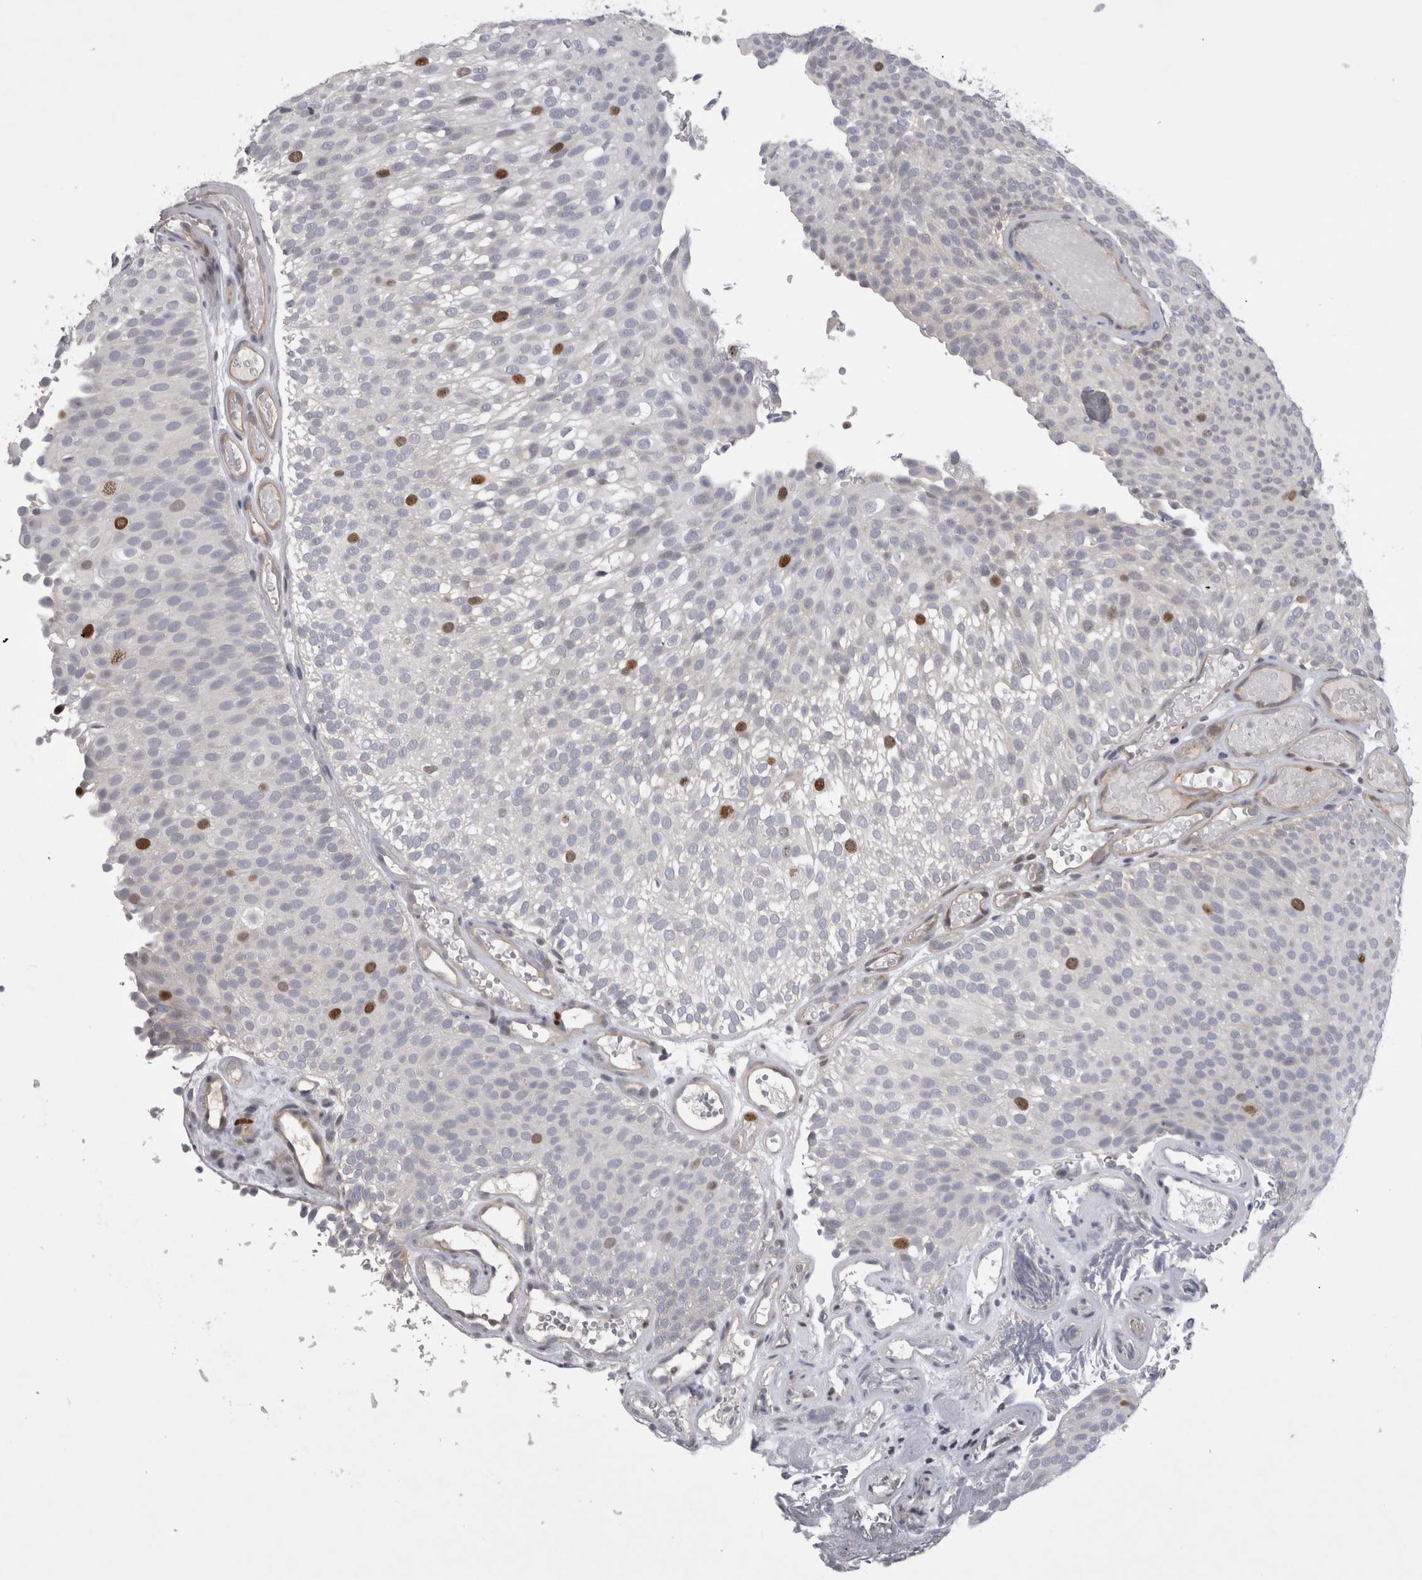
{"staining": {"intensity": "strong", "quantity": "<25%", "location": "nuclear"}, "tissue": "urothelial cancer", "cell_type": "Tumor cells", "image_type": "cancer", "snomed": [{"axis": "morphology", "description": "Urothelial carcinoma, Low grade"}, {"axis": "topography", "description": "Urinary bladder"}], "caption": "Urothelial cancer stained with immunohistochemistry (IHC) exhibits strong nuclear expression in approximately <25% of tumor cells.", "gene": "KIF18B", "patient": {"sex": "male", "age": 78}}